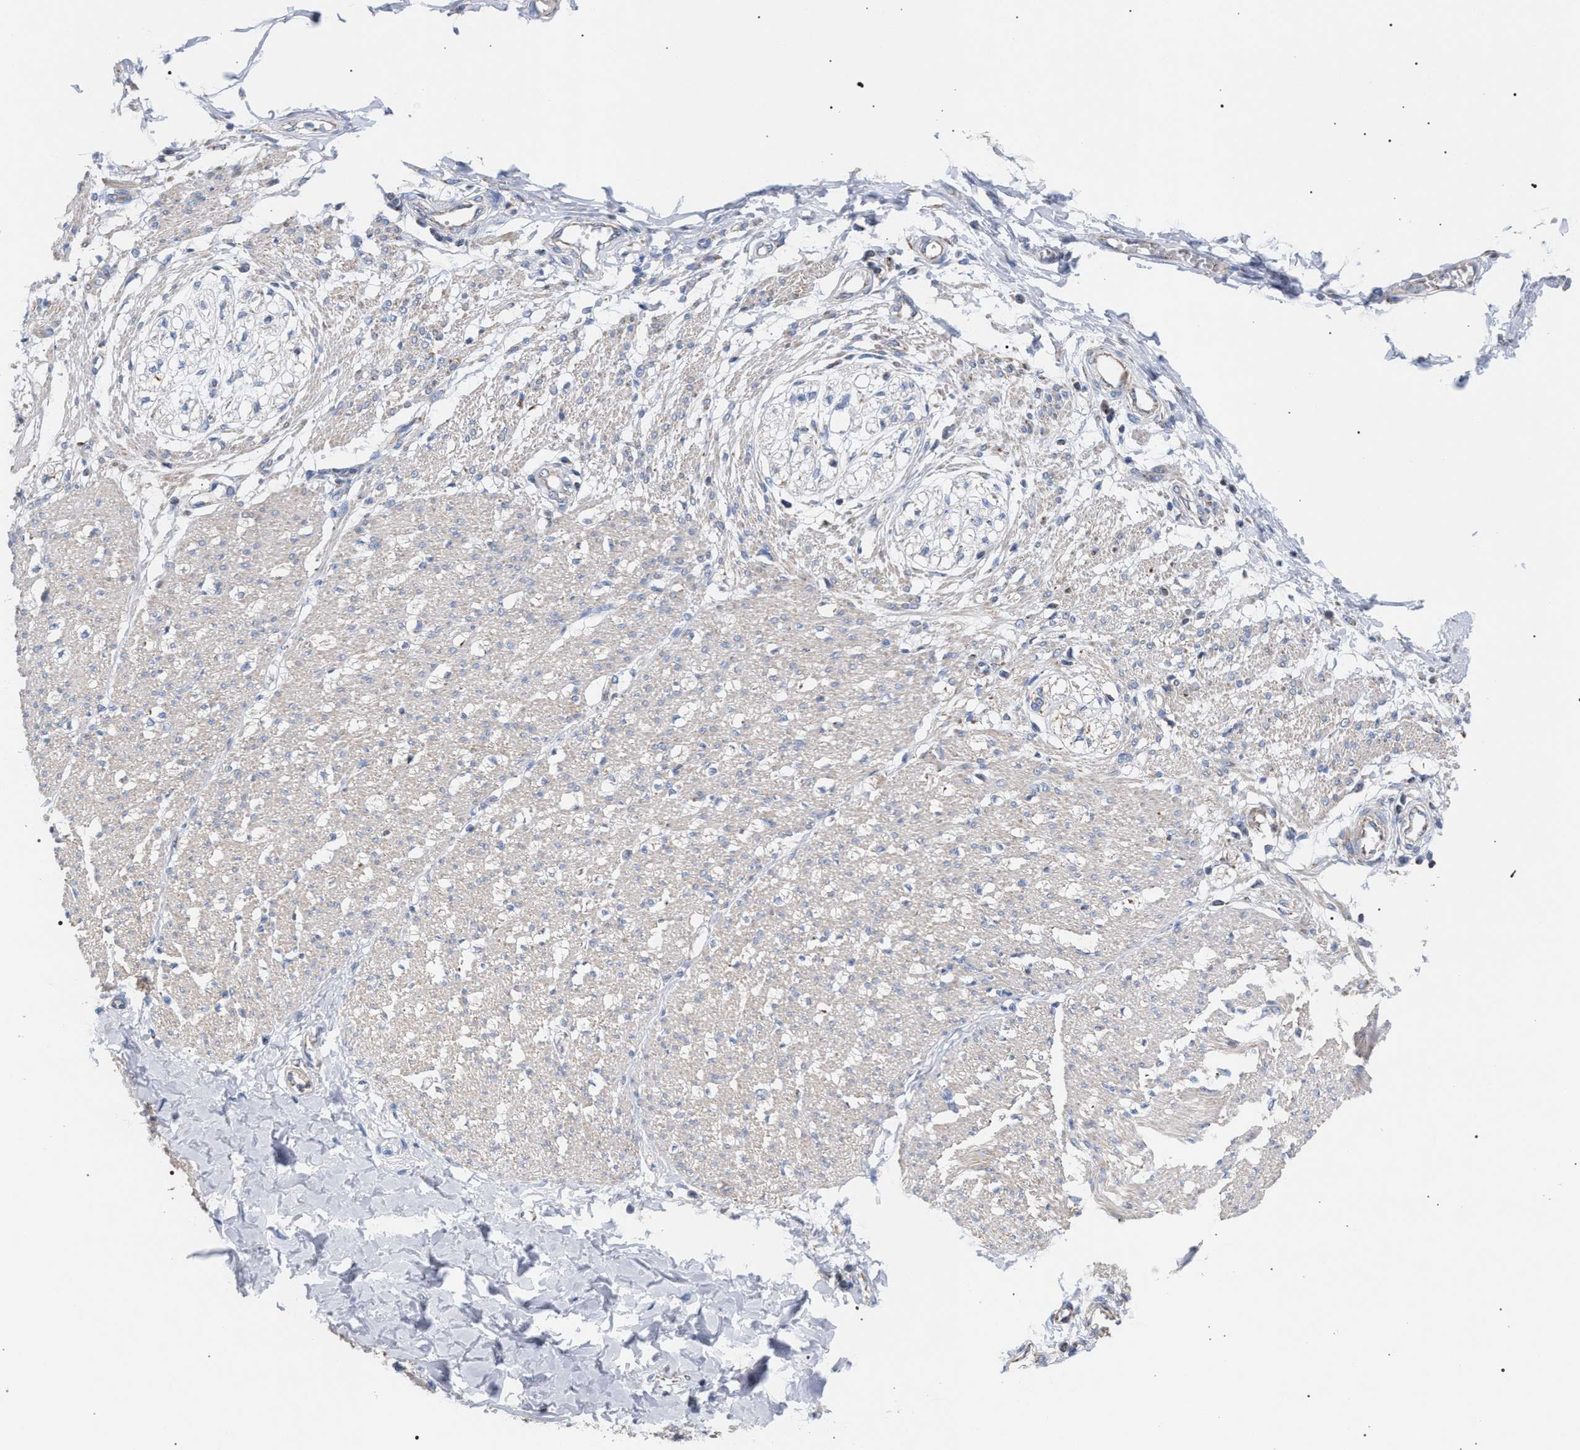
{"staining": {"intensity": "weak", "quantity": "25%-75%", "location": "cytoplasmic/membranous"}, "tissue": "smooth muscle", "cell_type": "Smooth muscle cells", "image_type": "normal", "snomed": [{"axis": "morphology", "description": "Normal tissue, NOS"}, {"axis": "morphology", "description": "Adenocarcinoma, NOS"}, {"axis": "topography", "description": "Colon"}, {"axis": "topography", "description": "Peripheral nerve tissue"}], "caption": "Immunohistochemistry histopathology image of benign human smooth muscle stained for a protein (brown), which reveals low levels of weak cytoplasmic/membranous expression in approximately 25%-75% of smooth muscle cells.", "gene": "ECI2", "patient": {"sex": "male", "age": 14}}